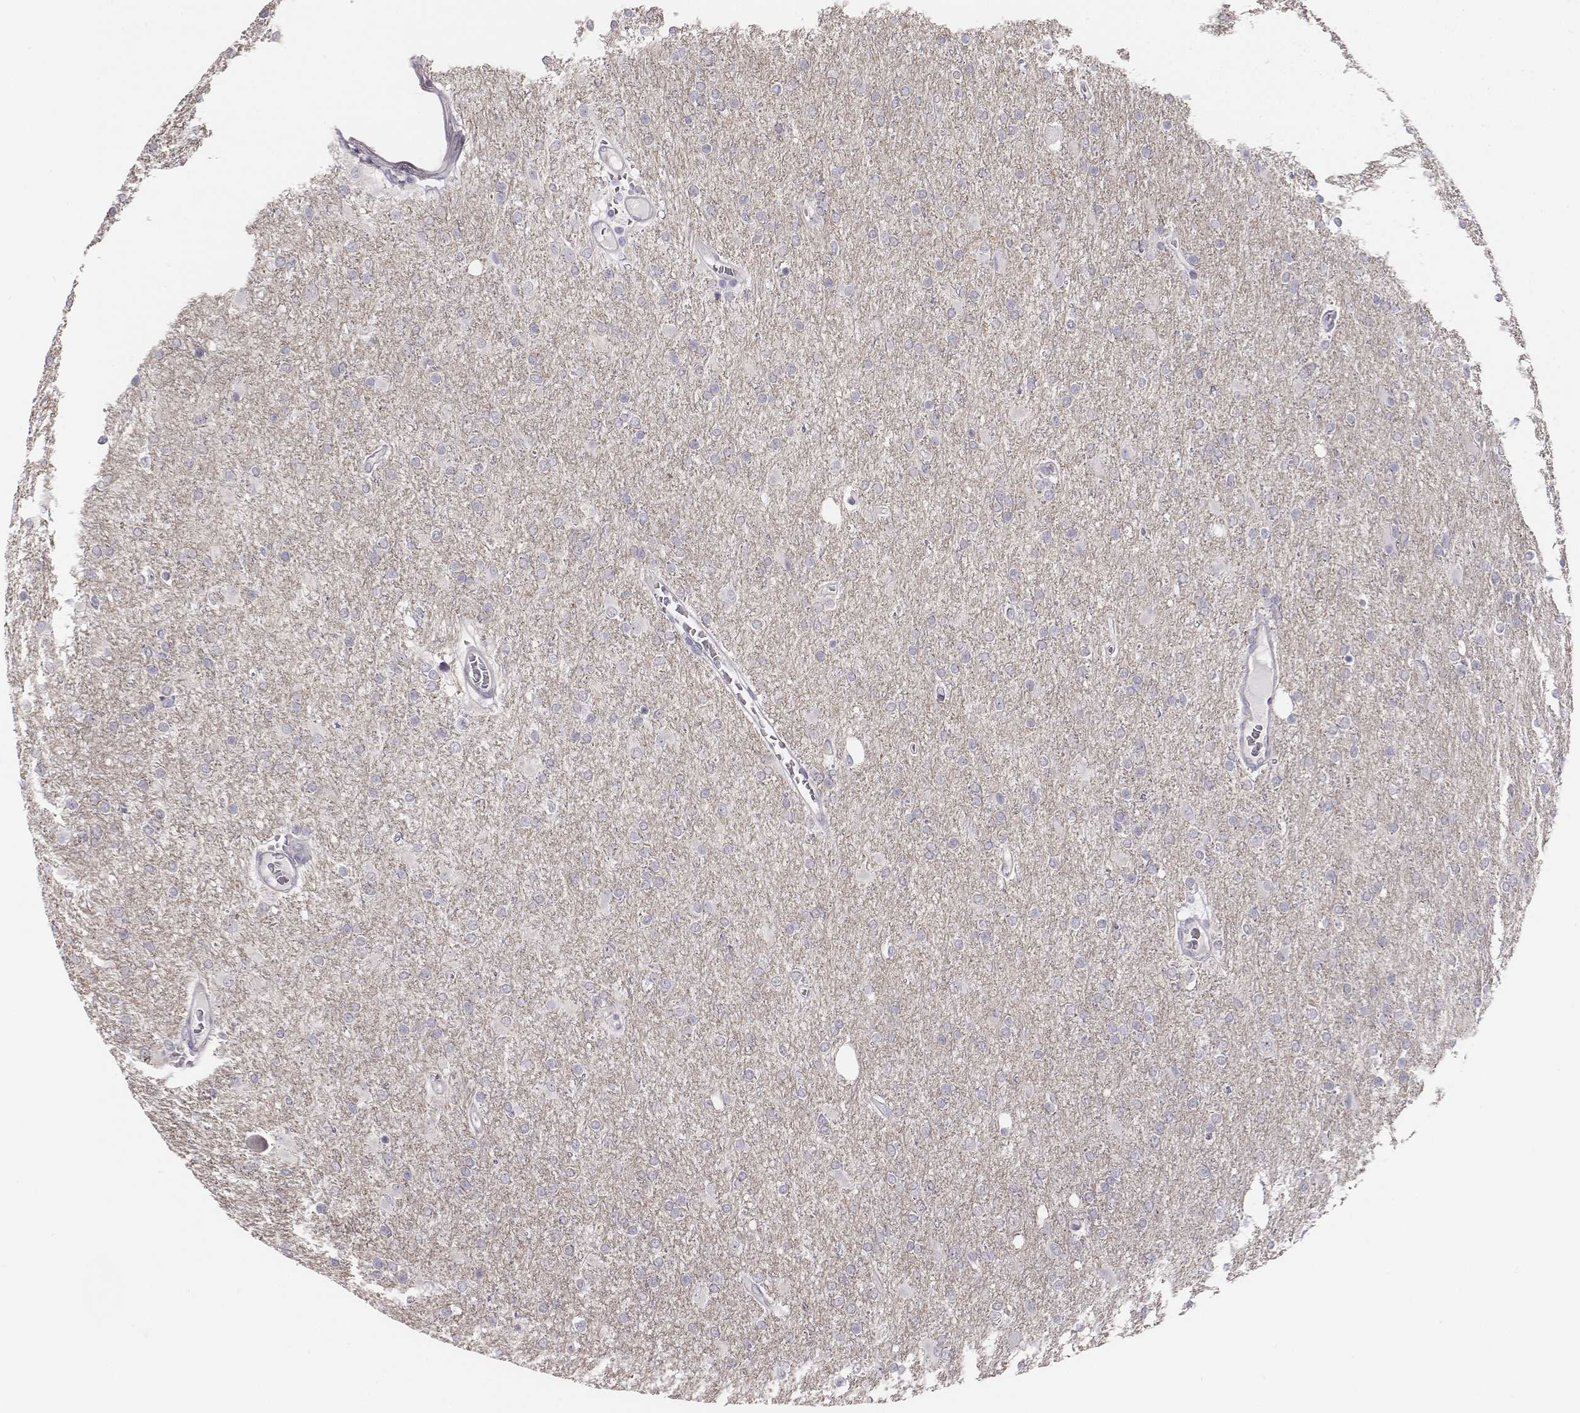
{"staining": {"intensity": "negative", "quantity": "none", "location": "none"}, "tissue": "glioma", "cell_type": "Tumor cells", "image_type": "cancer", "snomed": [{"axis": "morphology", "description": "Glioma, malignant, High grade"}, {"axis": "topography", "description": "Cerebral cortex"}], "caption": "Immunohistochemistry (IHC) histopathology image of human high-grade glioma (malignant) stained for a protein (brown), which reveals no expression in tumor cells. (Brightfield microscopy of DAB (3,3'-diaminobenzidine) immunohistochemistry at high magnification).", "gene": "PBK", "patient": {"sex": "male", "age": 70}}